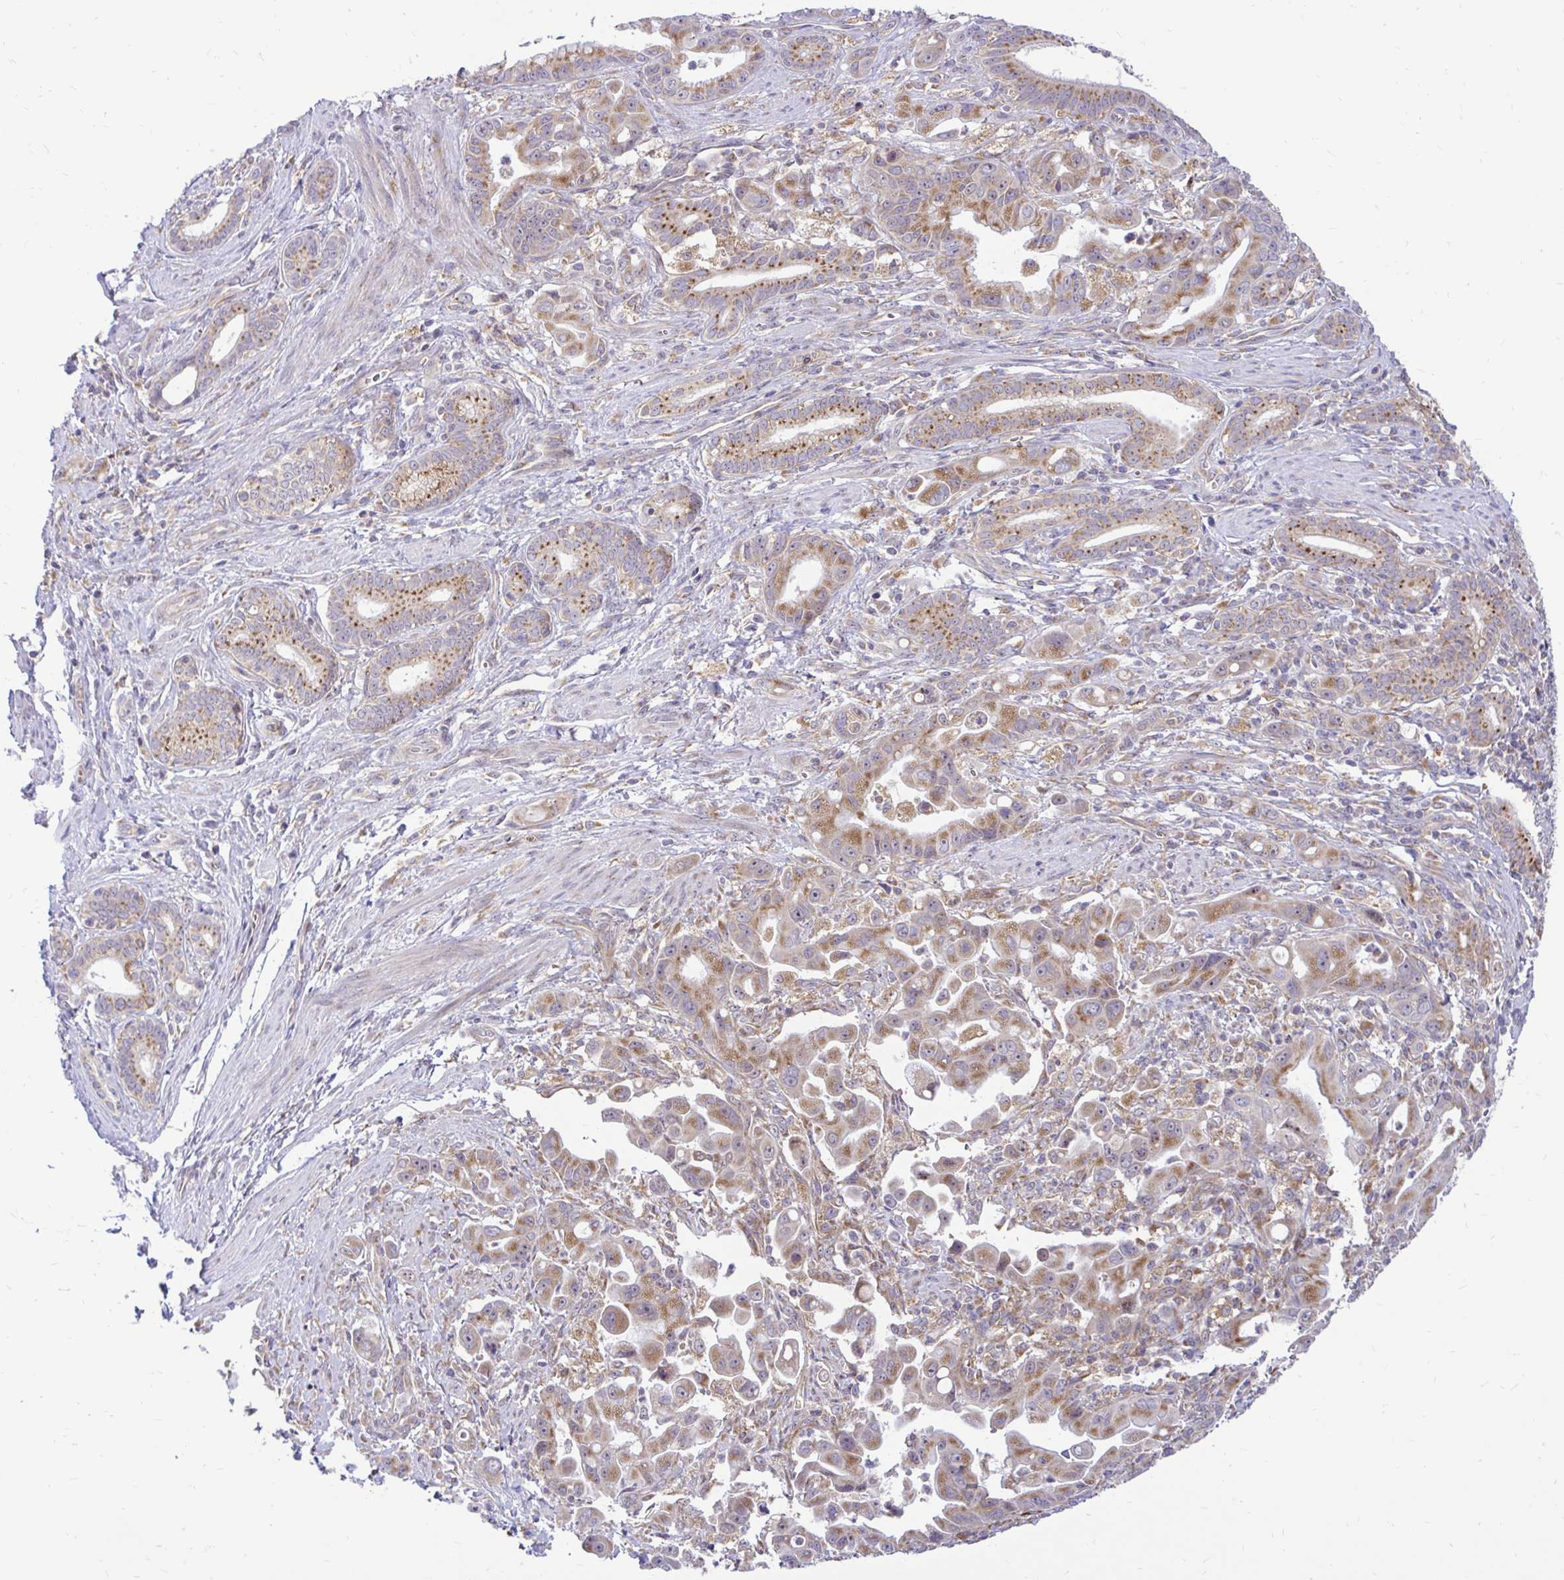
{"staining": {"intensity": "moderate", "quantity": ">75%", "location": "cytoplasmic/membranous"}, "tissue": "pancreatic cancer", "cell_type": "Tumor cells", "image_type": "cancer", "snomed": [{"axis": "morphology", "description": "Adenocarcinoma, NOS"}, {"axis": "topography", "description": "Pancreas"}], "caption": "An image showing moderate cytoplasmic/membranous positivity in approximately >75% of tumor cells in adenocarcinoma (pancreatic), as visualized by brown immunohistochemical staining.", "gene": "VTI1B", "patient": {"sex": "male", "age": 68}}